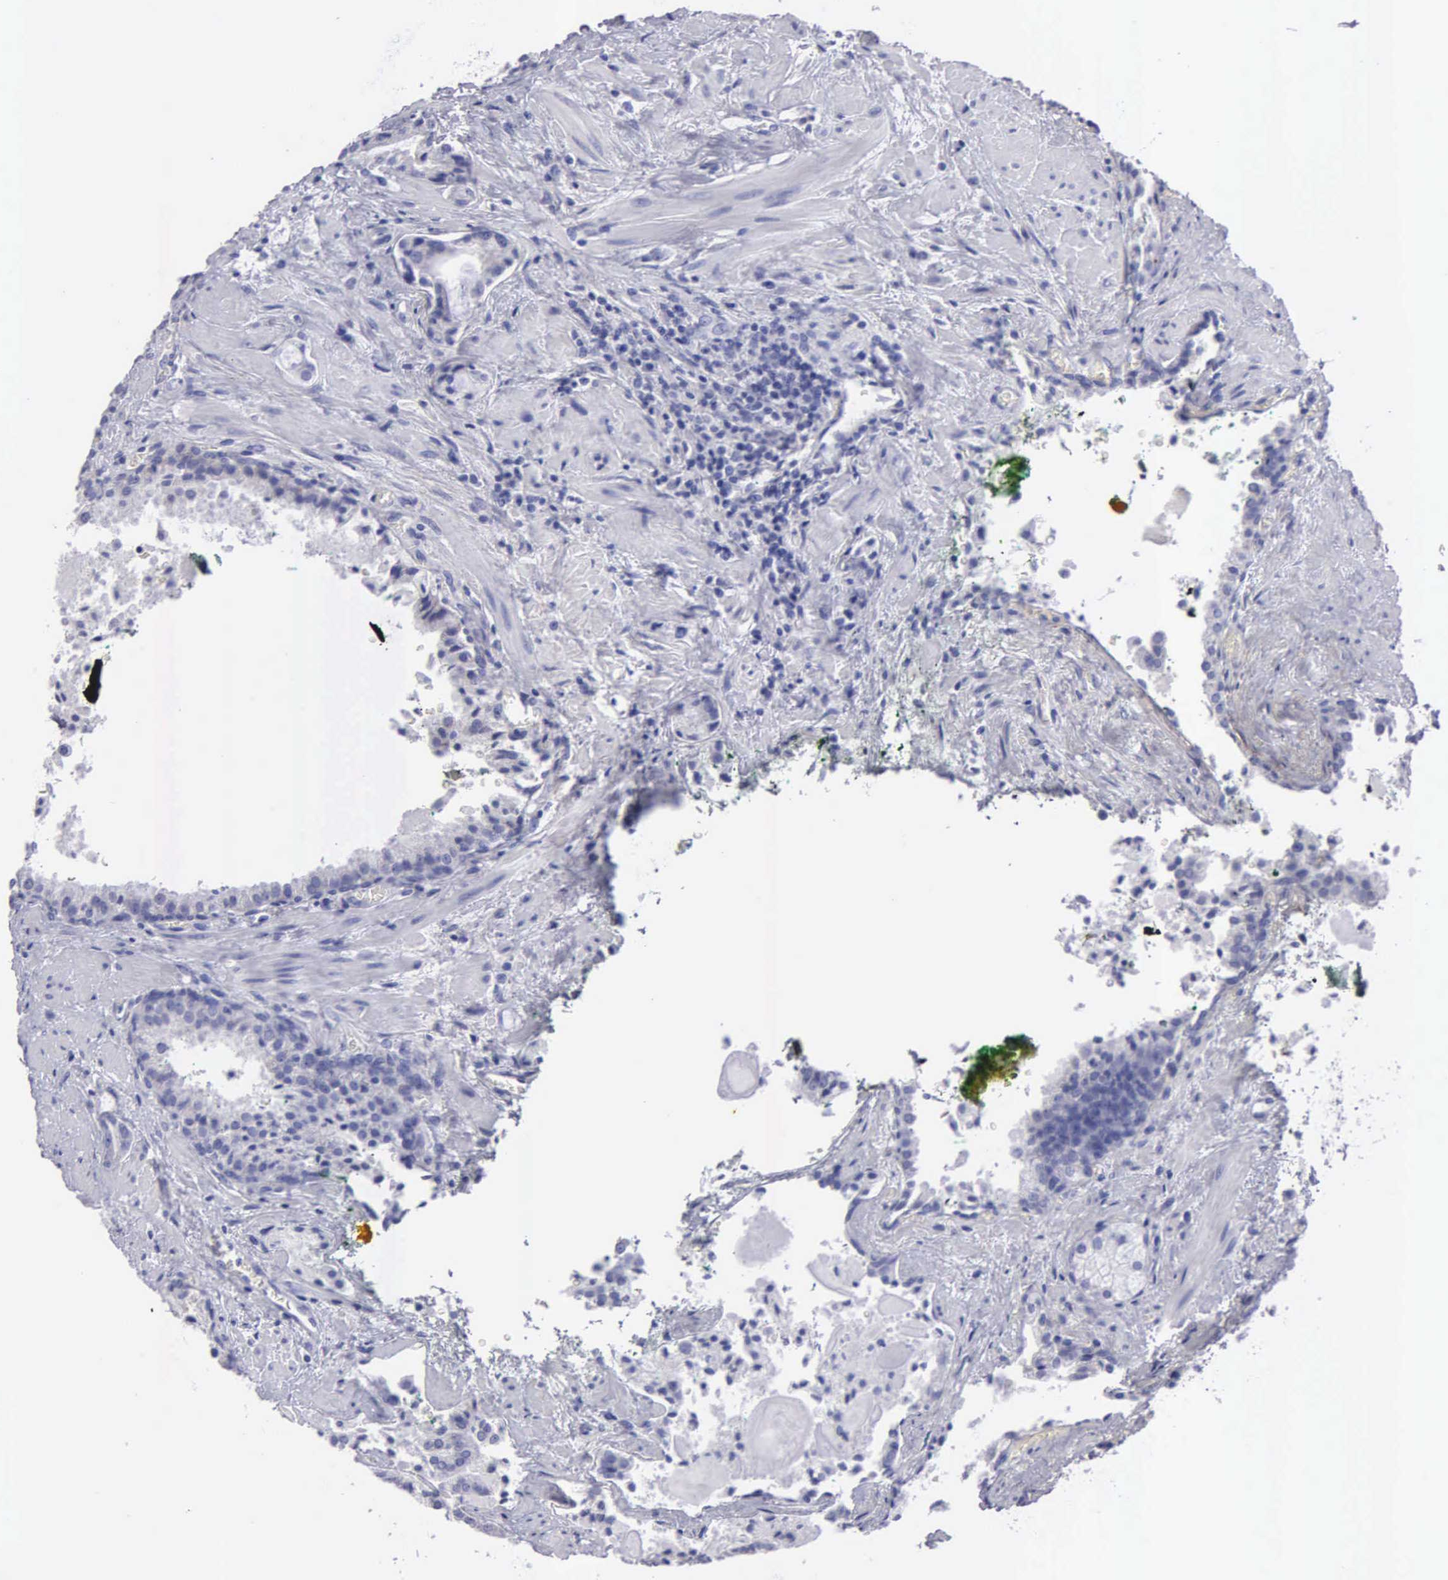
{"staining": {"intensity": "negative", "quantity": "none", "location": "none"}, "tissue": "prostate cancer", "cell_type": "Tumor cells", "image_type": "cancer", "snomed": [{"axis": "morphology", "description": "Adenocarcinoma, Medium grade"}, {"axis": "topography", "description": "Prostate"}], "caption": "Human prostate medium-grade adenocarcinoma stained for a protein using immunohistochemistry (IHC) displays no expression in tumor cells.", "gene": "FBLN5", "patient": {"sex": "male", "age": 70}}